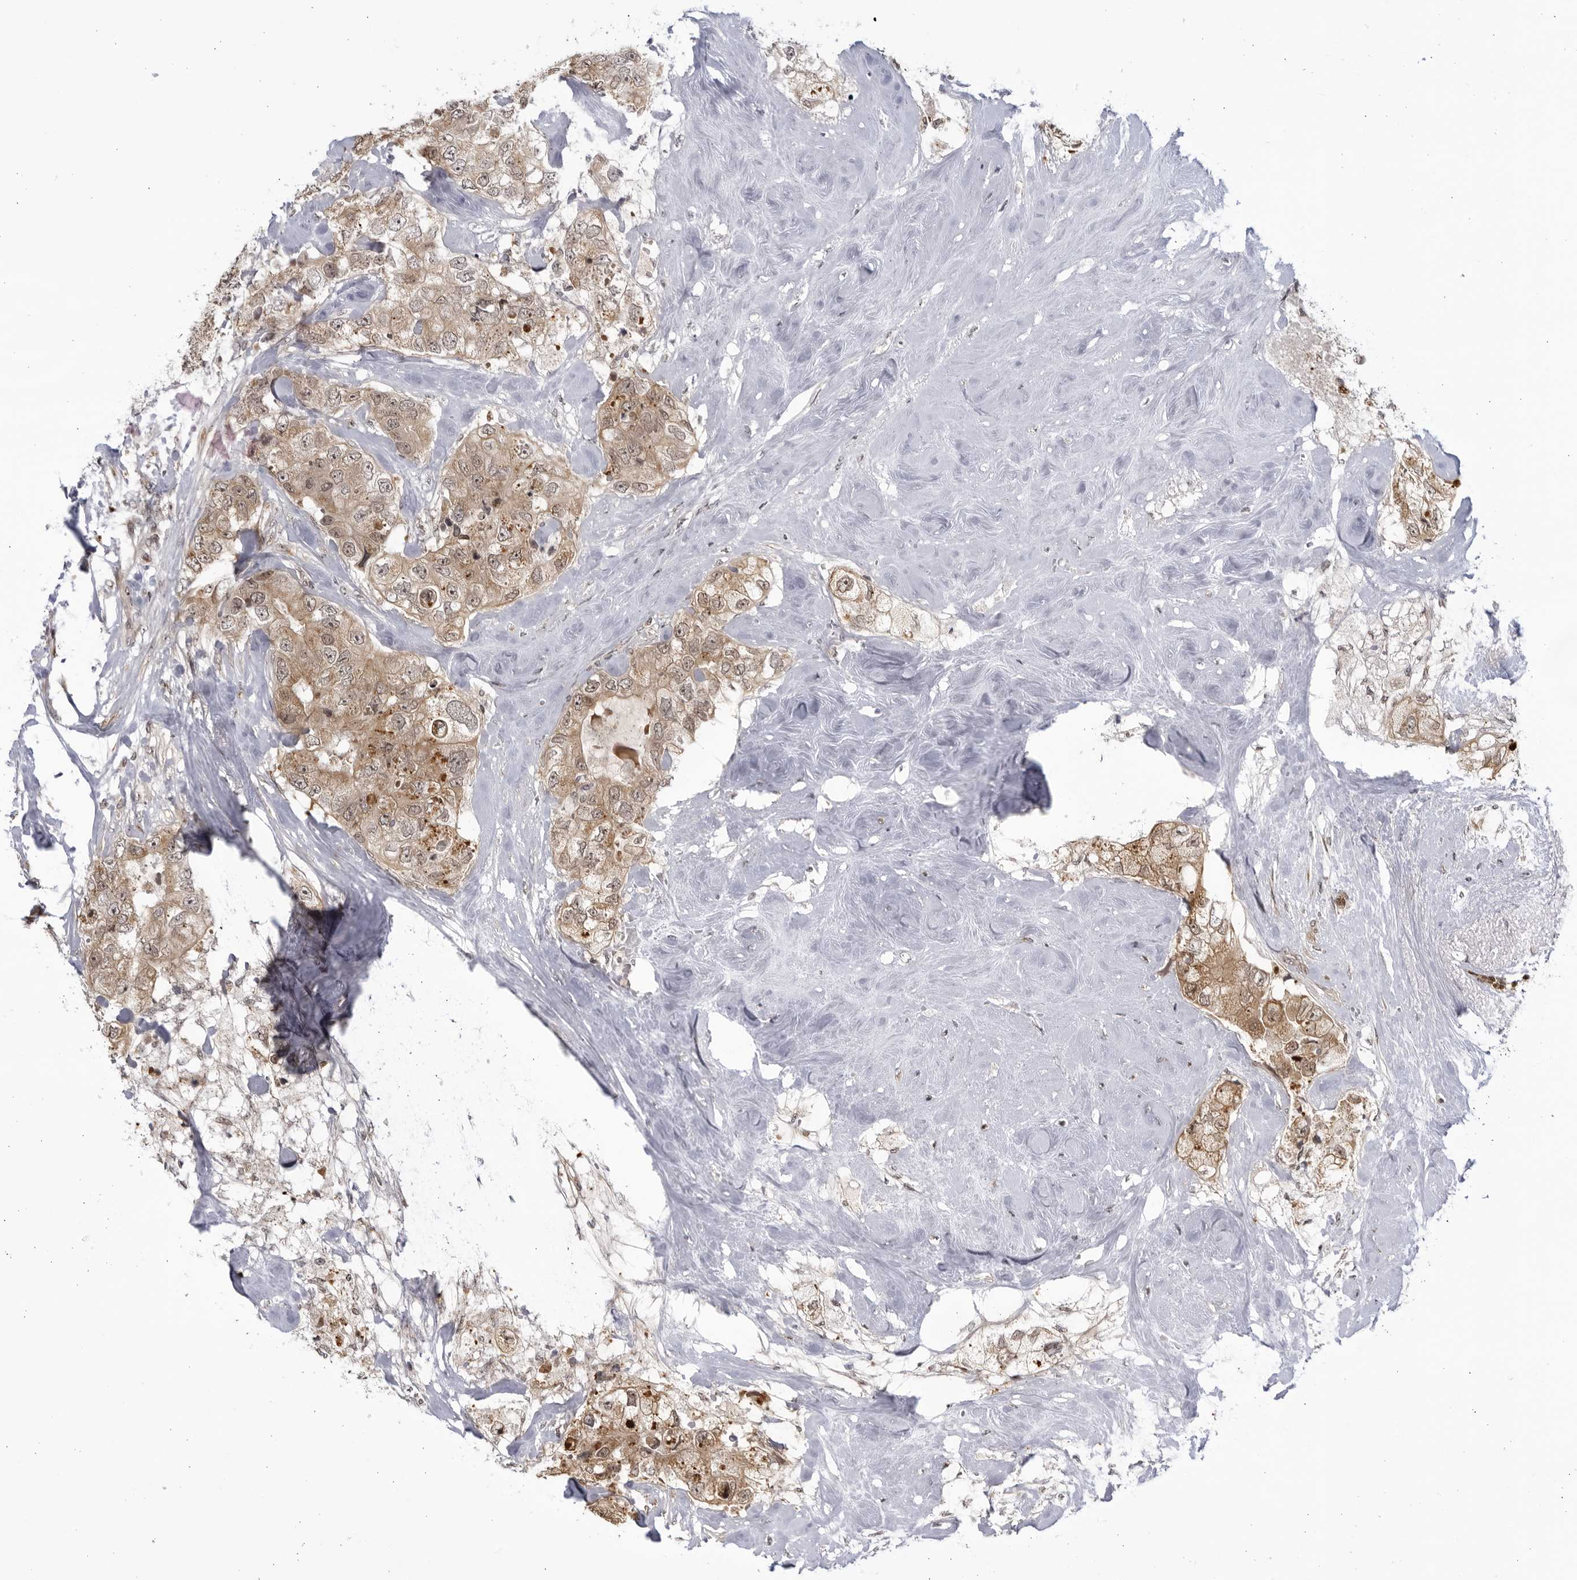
{"staining": {"intensity": "weak", "quantity": ">75%", "location": "cytoplasmic/membranous,nuclear"}, "tissue": "breast cancer", "cell_type": "Tumor cells", "image_type": "cancer", "snomed": [{"axis": "morphology", "description": "Duct carcinoma"}, {"axis": "topography", "description": "Breast"}], "caption": "Tumor cells reveal weak cytoplasmic/membranous and nuclear staining in about >75% of cells in breast cancer.", "gene": "RASGEF1C", "patient": {"sex": "female", "age": 62}}